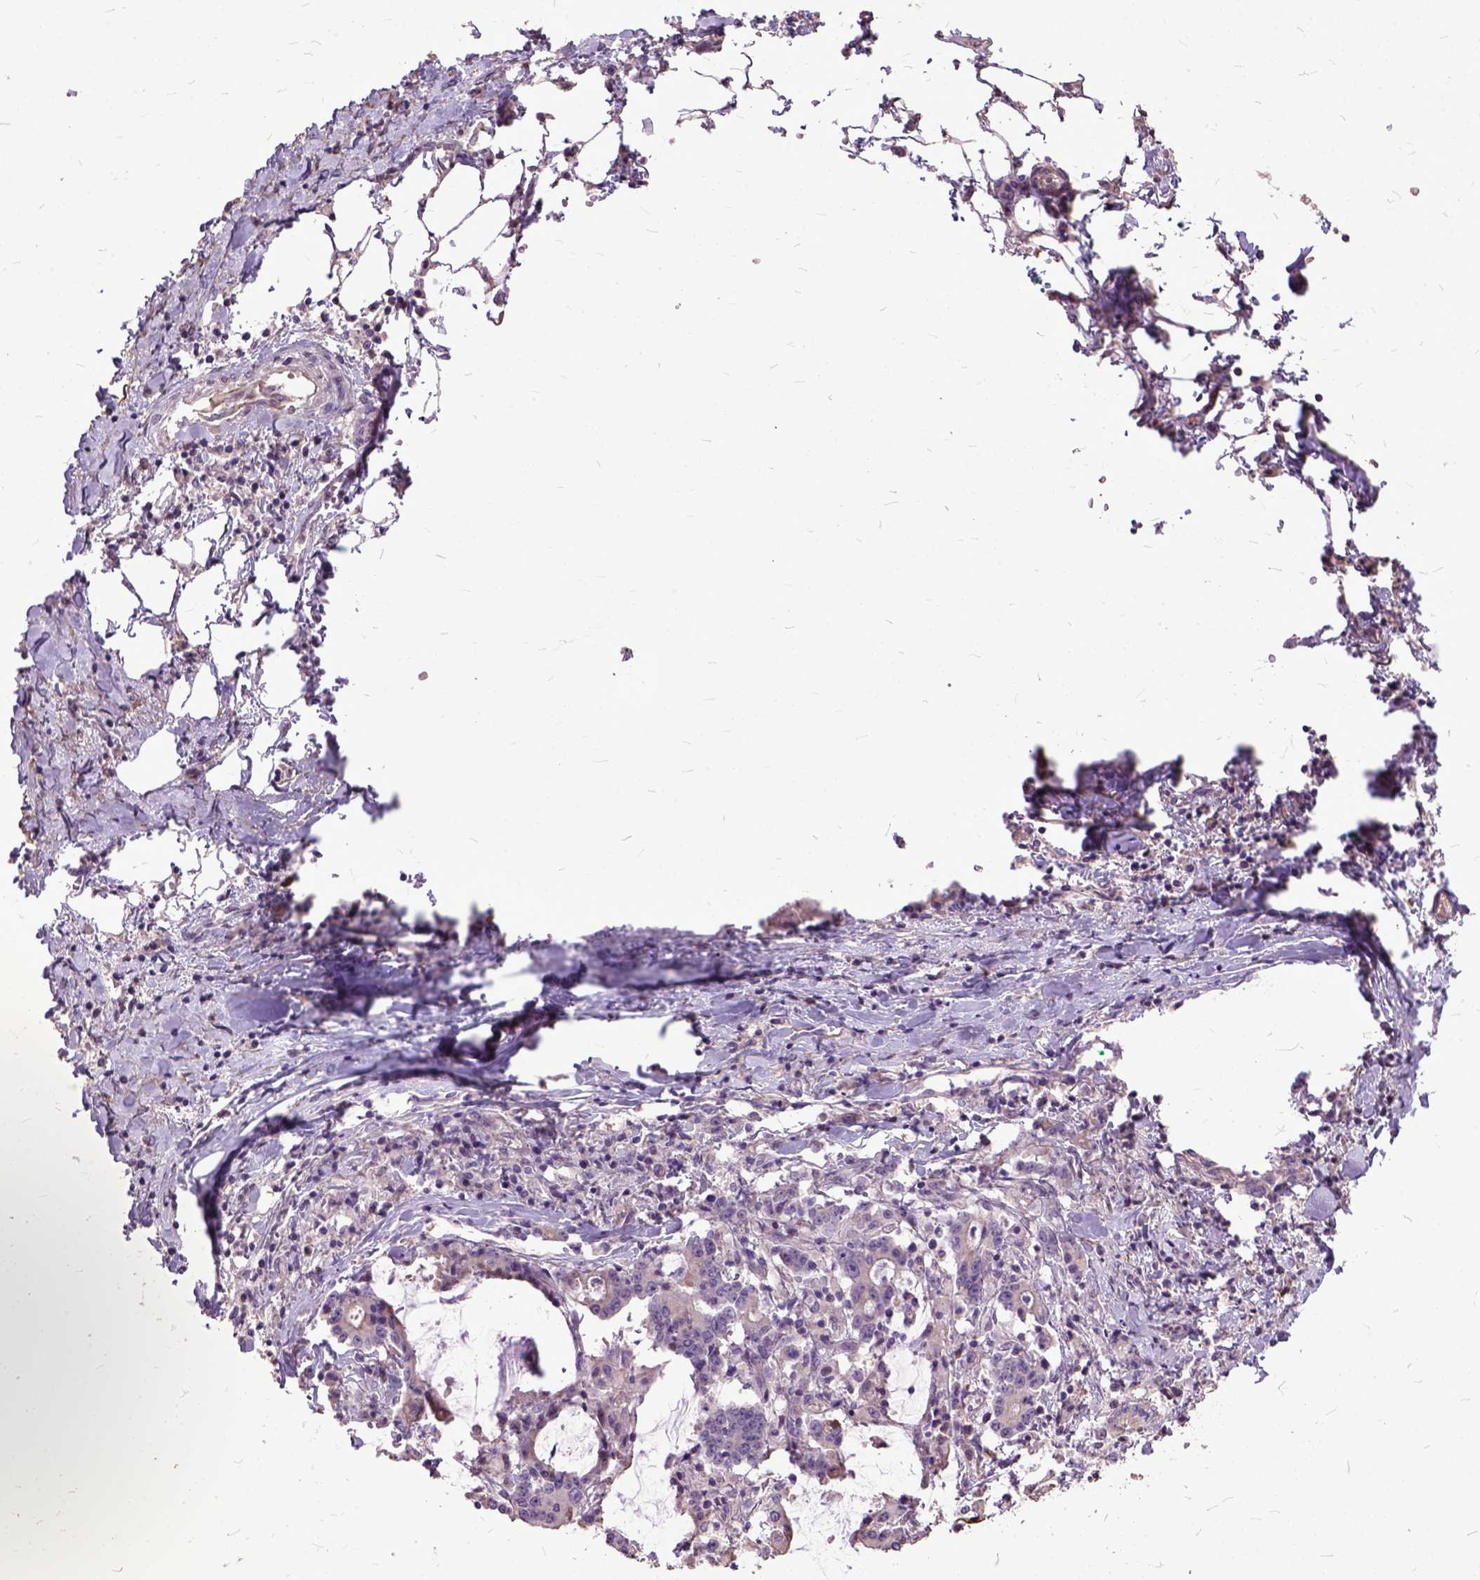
{"staining": {"intensity": "negative", "quantity": "none", "location": "none"}, "tissue": "stomach cancer", "cell_type": "Tumor cells", "image_type": "cancer", "snomed": [{"axis": "morphology", "description": "Adenocarcinoma, NOS"}, {"axis": "topography", "description": "Stomach, upper"}], "caption": "The immunohistochemistry (IHC) histopathology image has no significant positivity in tumor cells of stomach adenocarcinoma tissue. (Stains: DAB immunohistochemistry (IHC) with hematoxylin counter stain, Microscopy: brightfield microscopy at high magnification).", "gene": "AREG", "patient": {"sex": "male", "age": 68}}